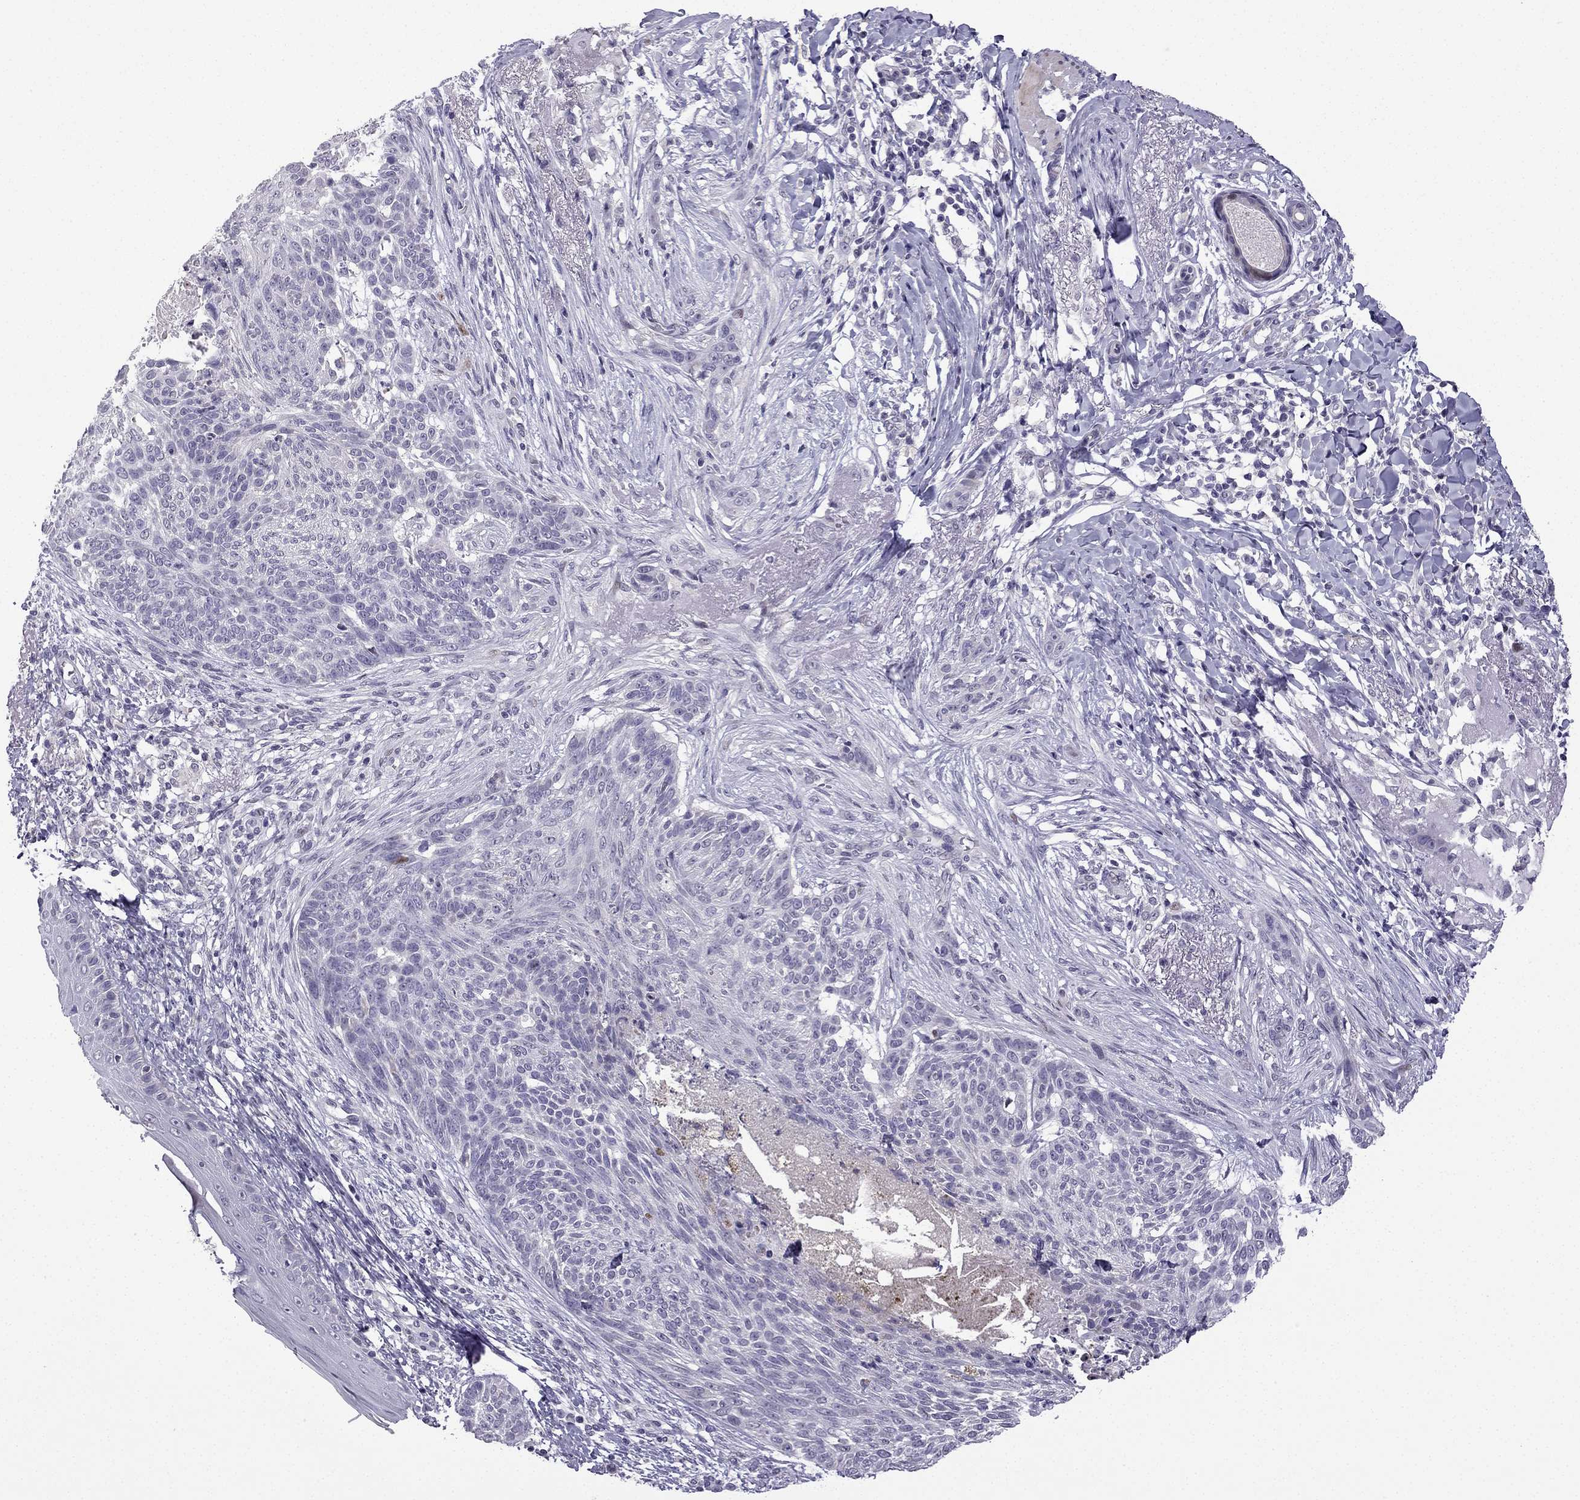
{"staining": {"intensity": "negative", "quantity": "none", "location": "none"}, "tissue": "skin cancer", "cell_type": "Tumor cells", "image_type": "cancer", "snomed": [{"axis": "morphology", "description": "Normal tissue, NOS"}, {"axis": "morphology", "description": "Basal cell carcinoma"}, {"axis": "topography", "description": "Skin"}], "caption": "IHC of skin basal cell carcinoma reveals no staining in tumor cells.", "gene": "CFAP70", "patient": {"sex": "male", "age": 84}}